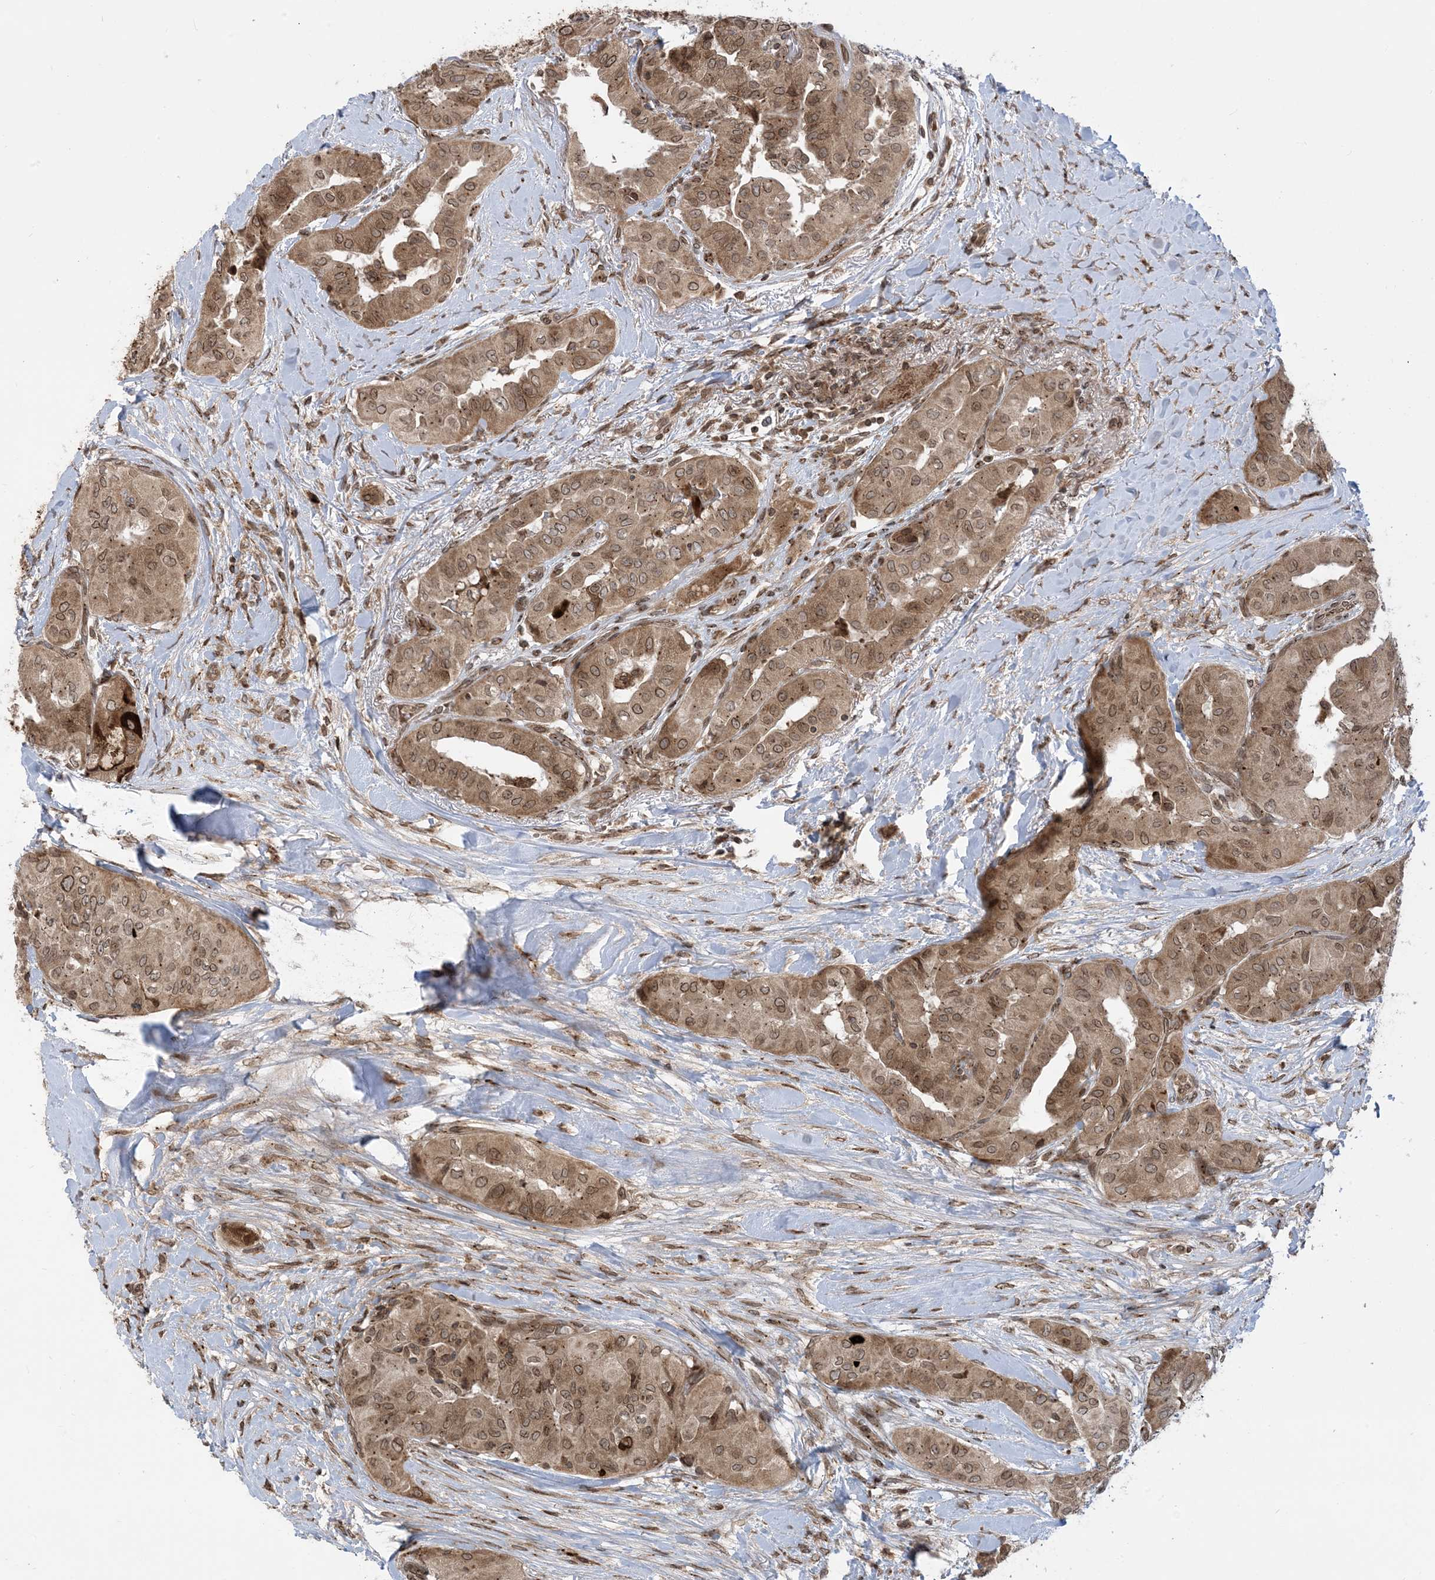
{"staining": {"intensity": "moderate", "quantity": ">75%", "location": "cytoplasmic/membranous,nuclear"}, "tissue": "thyroid cancer", "cell_type": "Tumor cells", "image_type": "cancer", "snomed": [{"axis": "morphology", "description": "Papillary adenocarcinoma, NOS"}, {"axis": "topography", "description": "Thyroid gland"}], "caption": "Immunohistochemical staining of thyroid cancer (papillary adenocarcinoma) displays moderate cytoplasmic/membranous and nuclear protein positivity in about >75% of tumor cells.", "gene": "CASP4", "patient": {"sex": "female", "age": 59}}